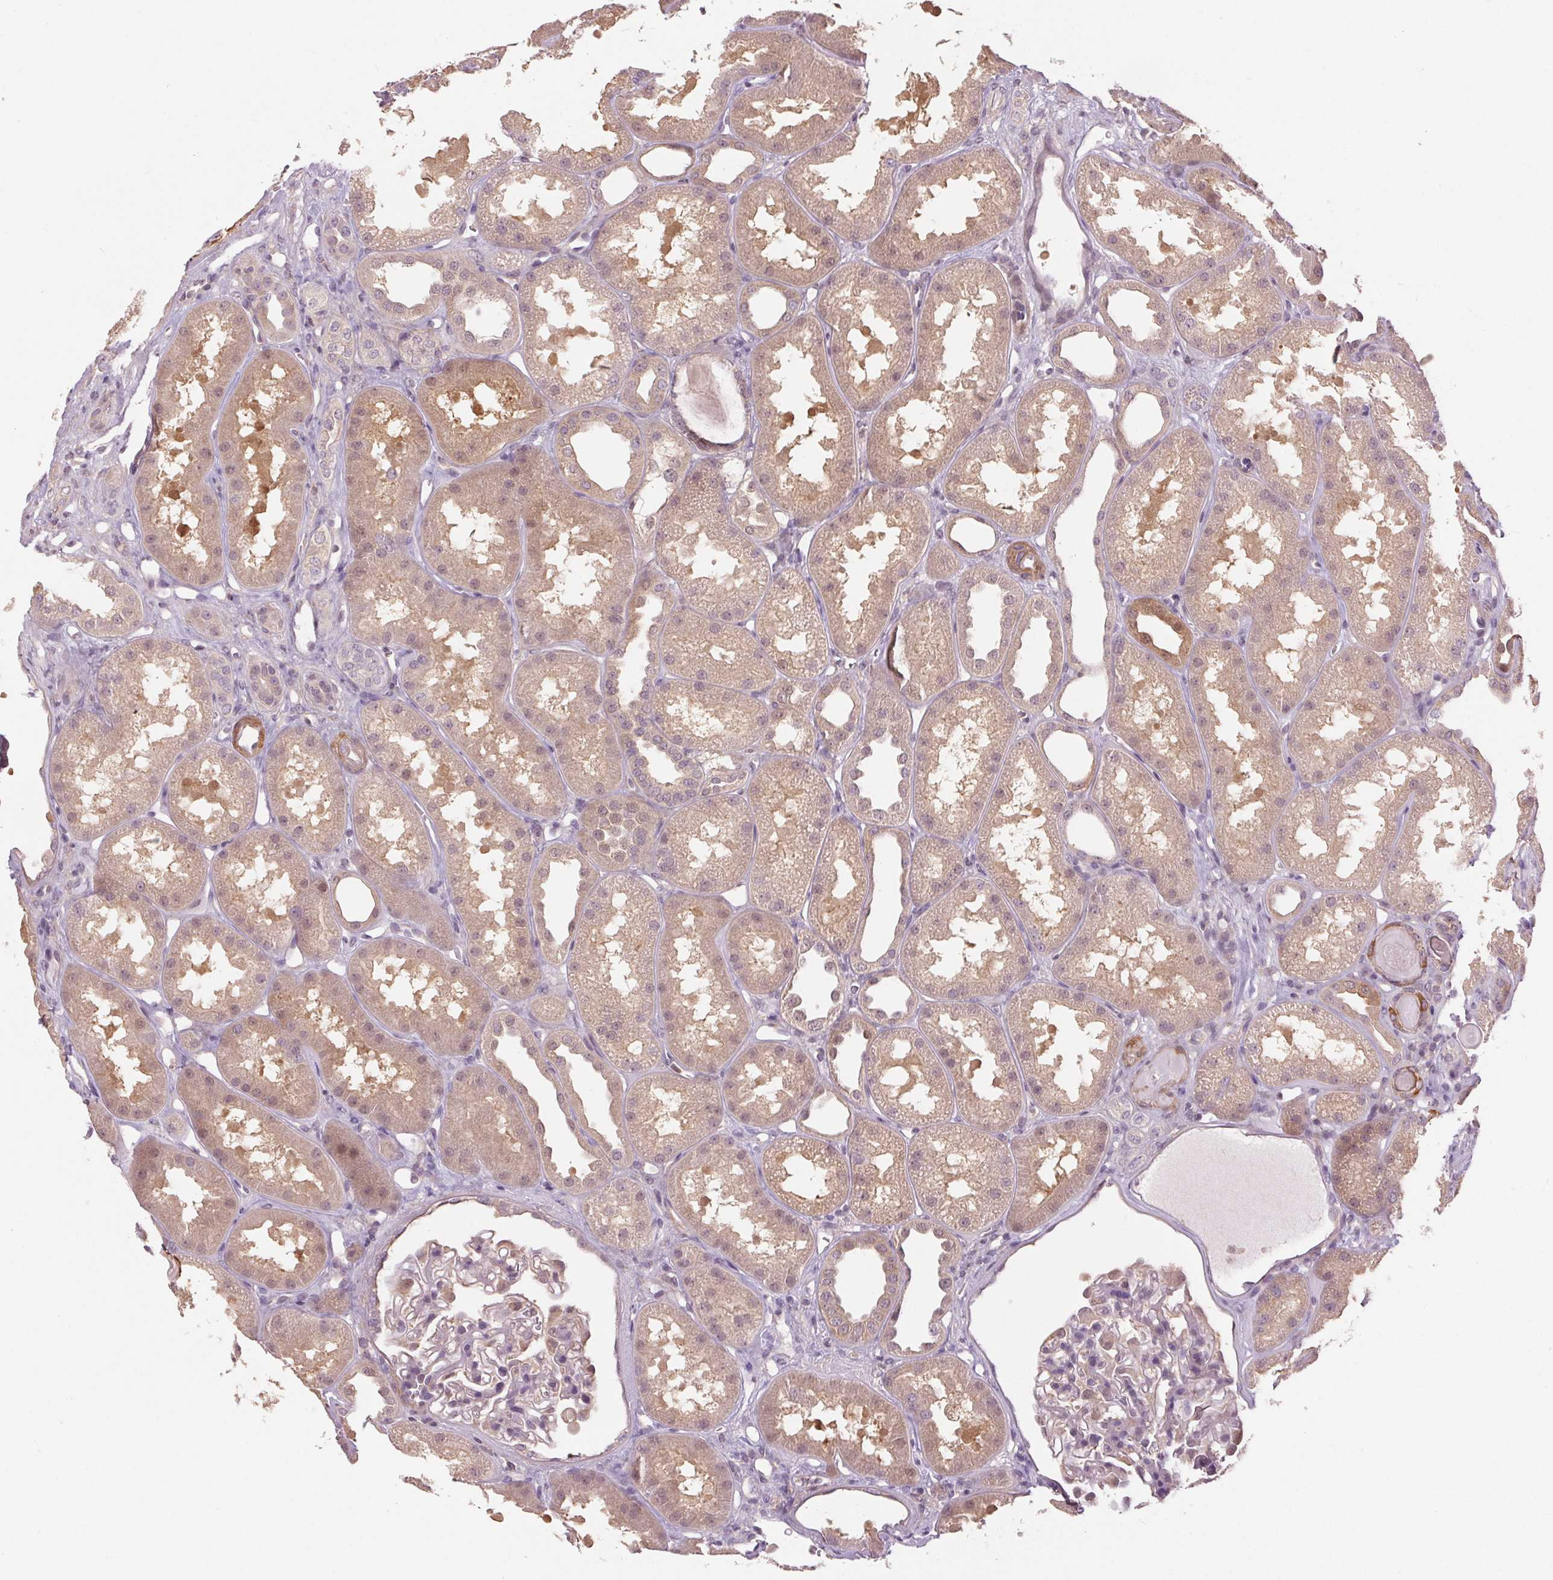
{"staining": {"intensity": "negative", "quantity": "none", "location": "none"}, "tissue": "kidney", "cell_type": "Cells in glomeruli", "image_type": "normal", "snomed": [{"axis": "morphology", "description": "Normal tissue, NOS"}, {"axis": "topography", "description": "Kidney"}], "caption": "The immunohistochemistry (IHC) photomicrograph has no significant expression in cells in glomeruli of kidney.", "gene": "HHLA2", "patient": {"sex": "male", "age": 61}}